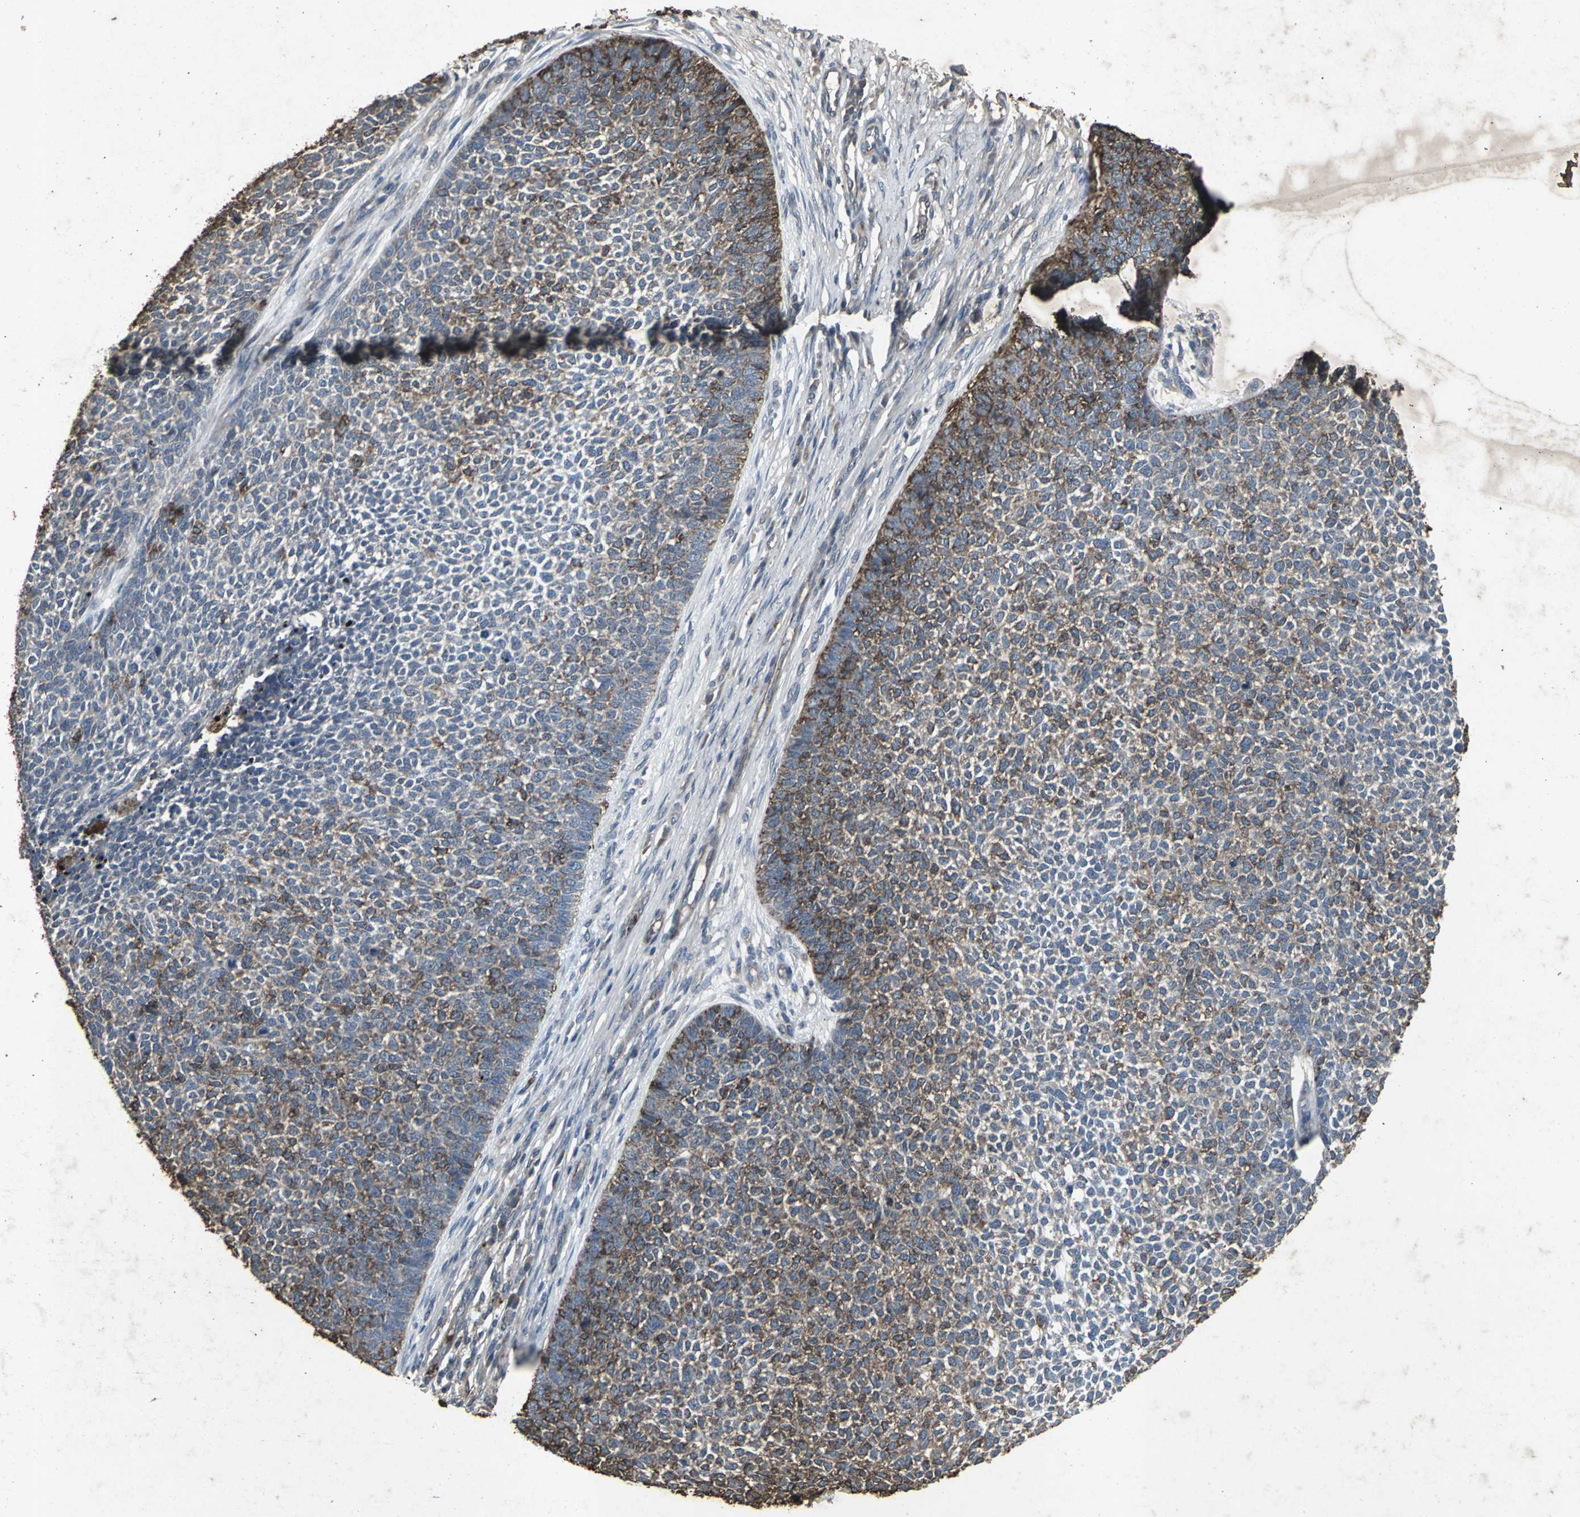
{"staining": {"intensity": "moderate", "quantity": "25%-75%", "location": "cytoplasmic/membranous"}, "tissue": "skin cancer", "cell_type": "Tumor cells", "image_type": "cancer", "snomed": [{"axis": "morphology", "description": "Basal cell carcinoma"}, {"axis": "topography", "description": "Skin"}], "caption": "Immunohistochemistry of human basal cell carcinoma (skin) displays medium levels of moderate cytoplasmic/membranous expression in approximately 25%-75% of tumor cells.", "gene": "CCR9", "patient": {"sex": "female", "age": 84}}